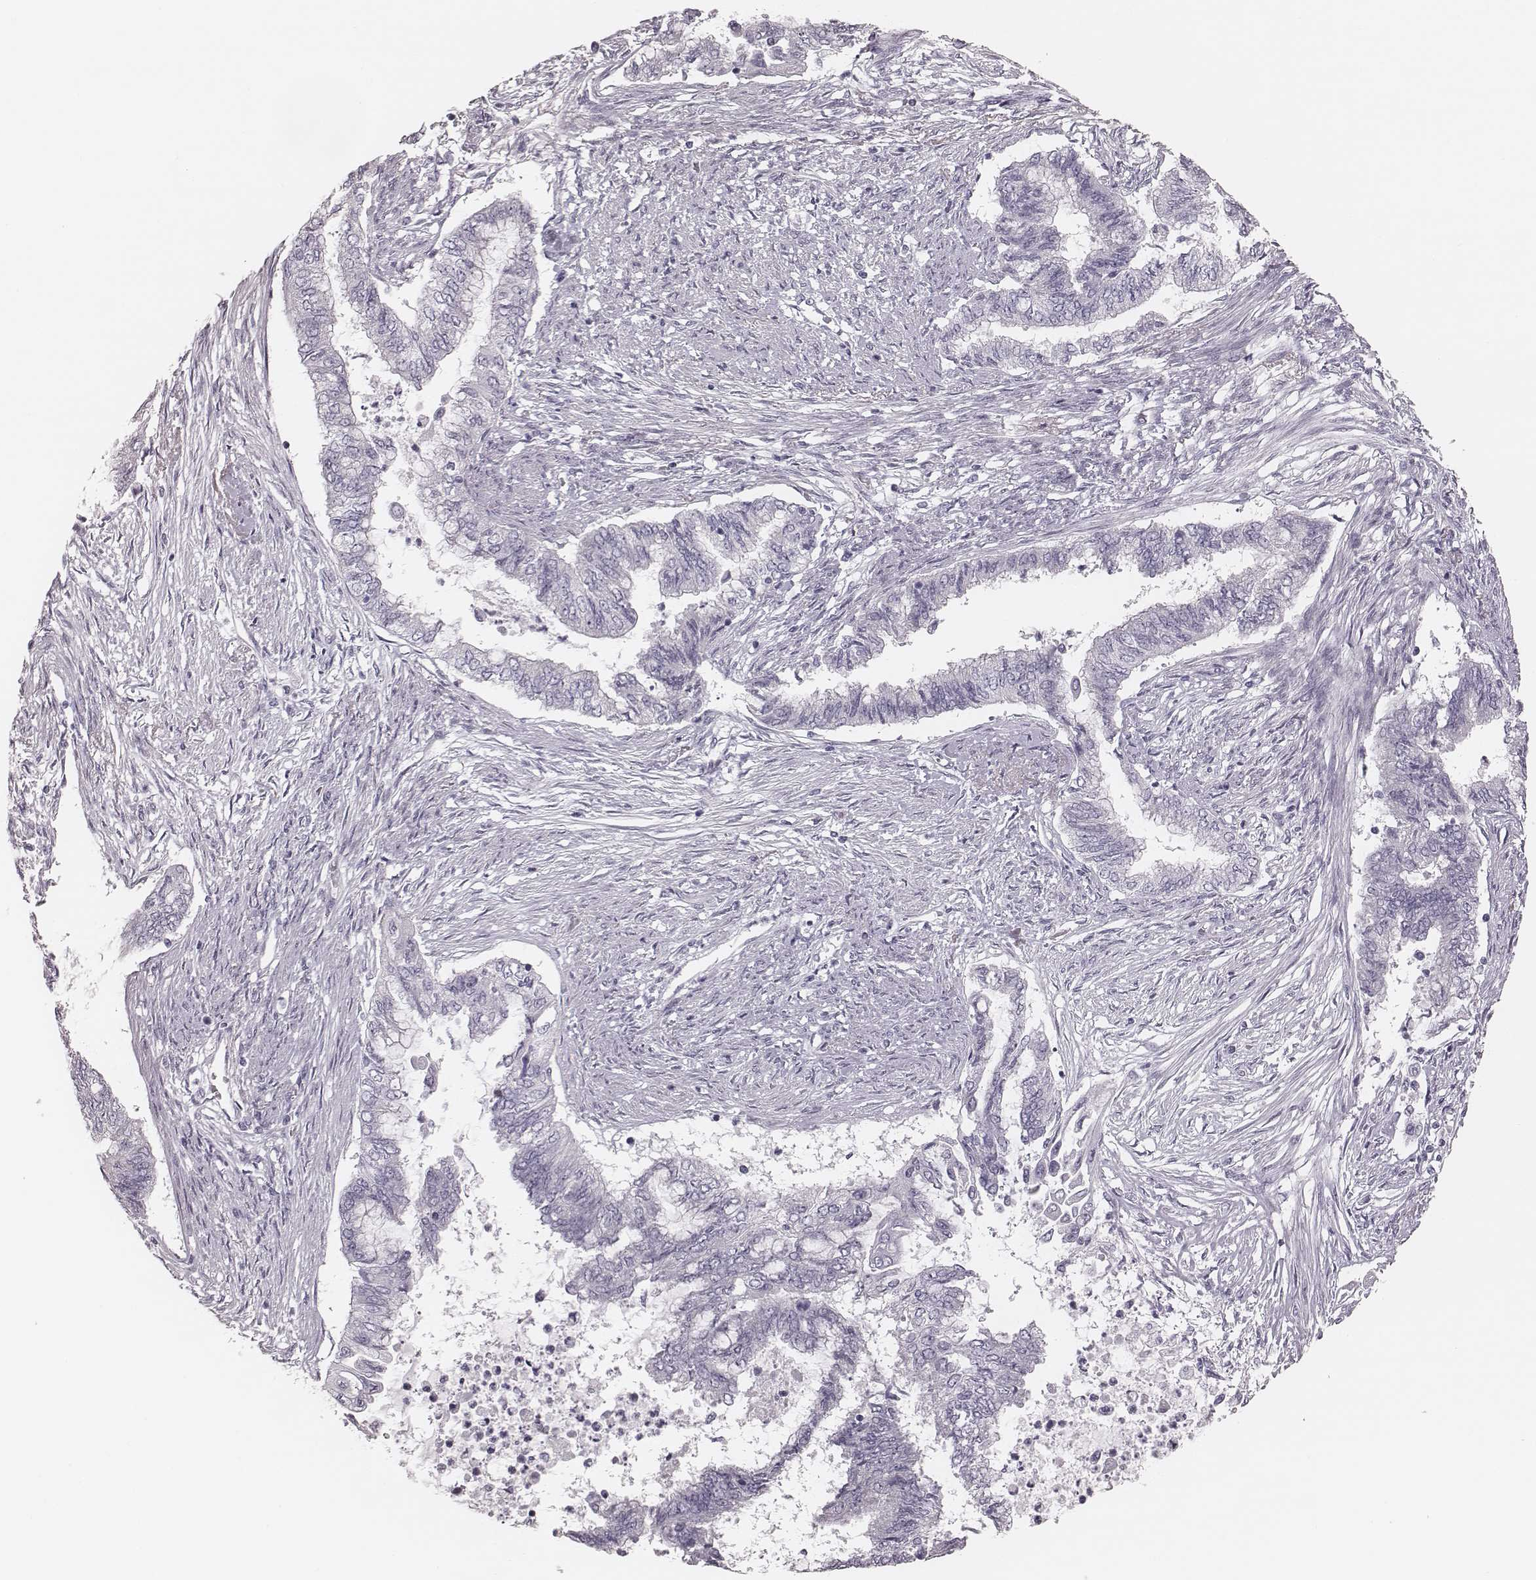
{"staining": {"intensity": "negative", "quantity": "none", "location": "none"}, "tissue": "endometrial cancer", "cell_type": "Tumor cells", "image_type": "cancer", "snomed": [{"axis": "morphology", "description": "Adenocarcinoma, NOS"}, {"axis": "topography", "description": "Endometrium"}], "caption": "A photomicrograph of human endometrial cancer (adenocarcinoma) is negative for staining in tumor cells.", "gene": "SPA17", "patient": {"sex": "female", "age": 65}}